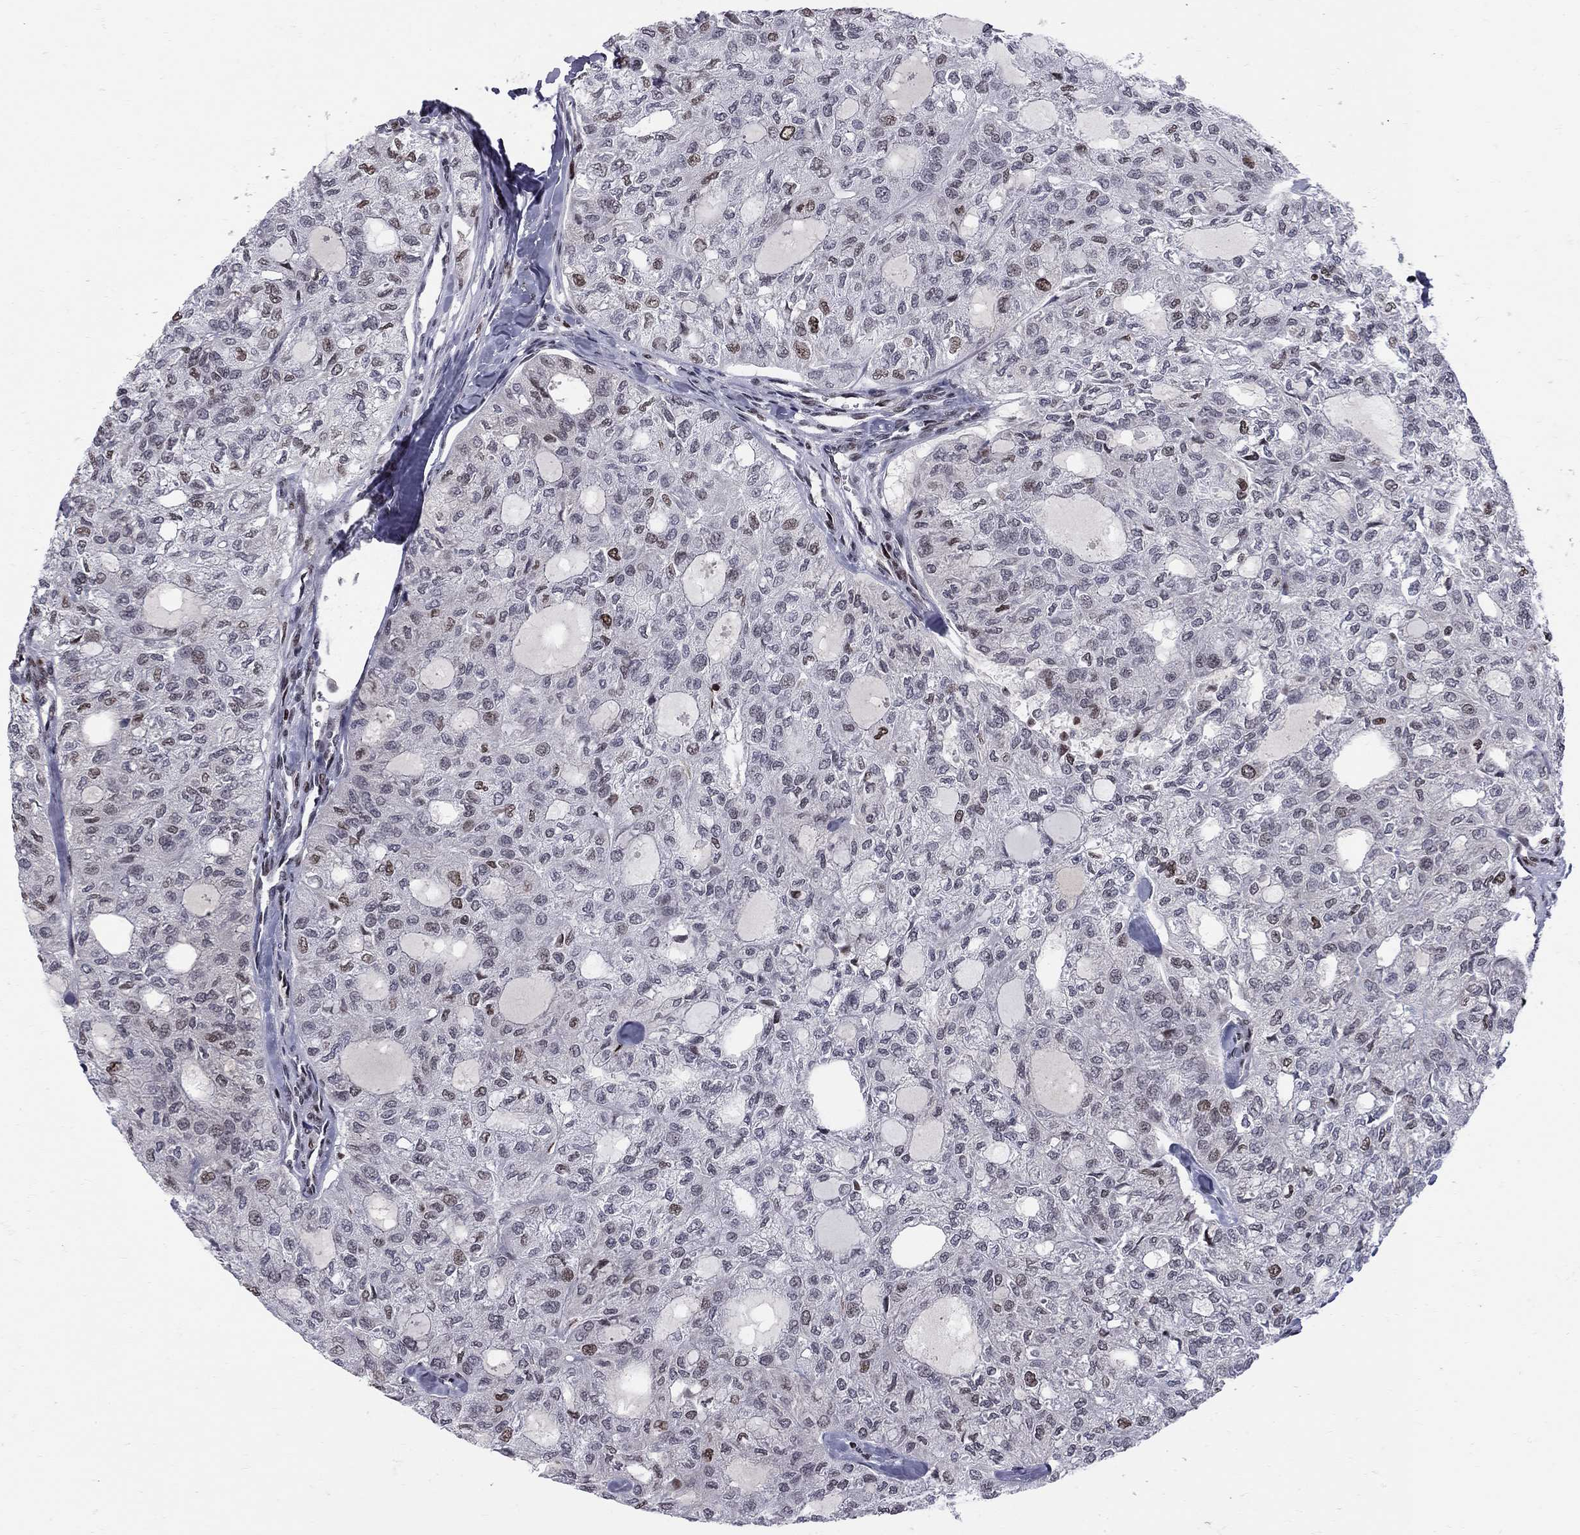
{"staining": {"intensity": "strong", "quantity": "<25%", "location": "nuclear"}, "tissue": "thyroid cancer", "cell_type": "Tumor cells", "image_type": "cancer", "snomed": [{"axis": "morphology", "description": "Follicular adenoma carcinoma, NOS"}, {"axis": "topography", "description": "Thyroid gland"}], "caption": "An IHC histopathology image of tumor tissue is shown. Protein staining in brown shows strong nuclear positivity in thyroid cancer (follicular adenoma carcinoma) within tumor cells. The protein is stained brown, and the nuclei are stained in blue (DAB IHC with brightfield microscopy, high magnification).", "gene": "RNASEH2C", "patient": {"sex": "male", "age": 75}}